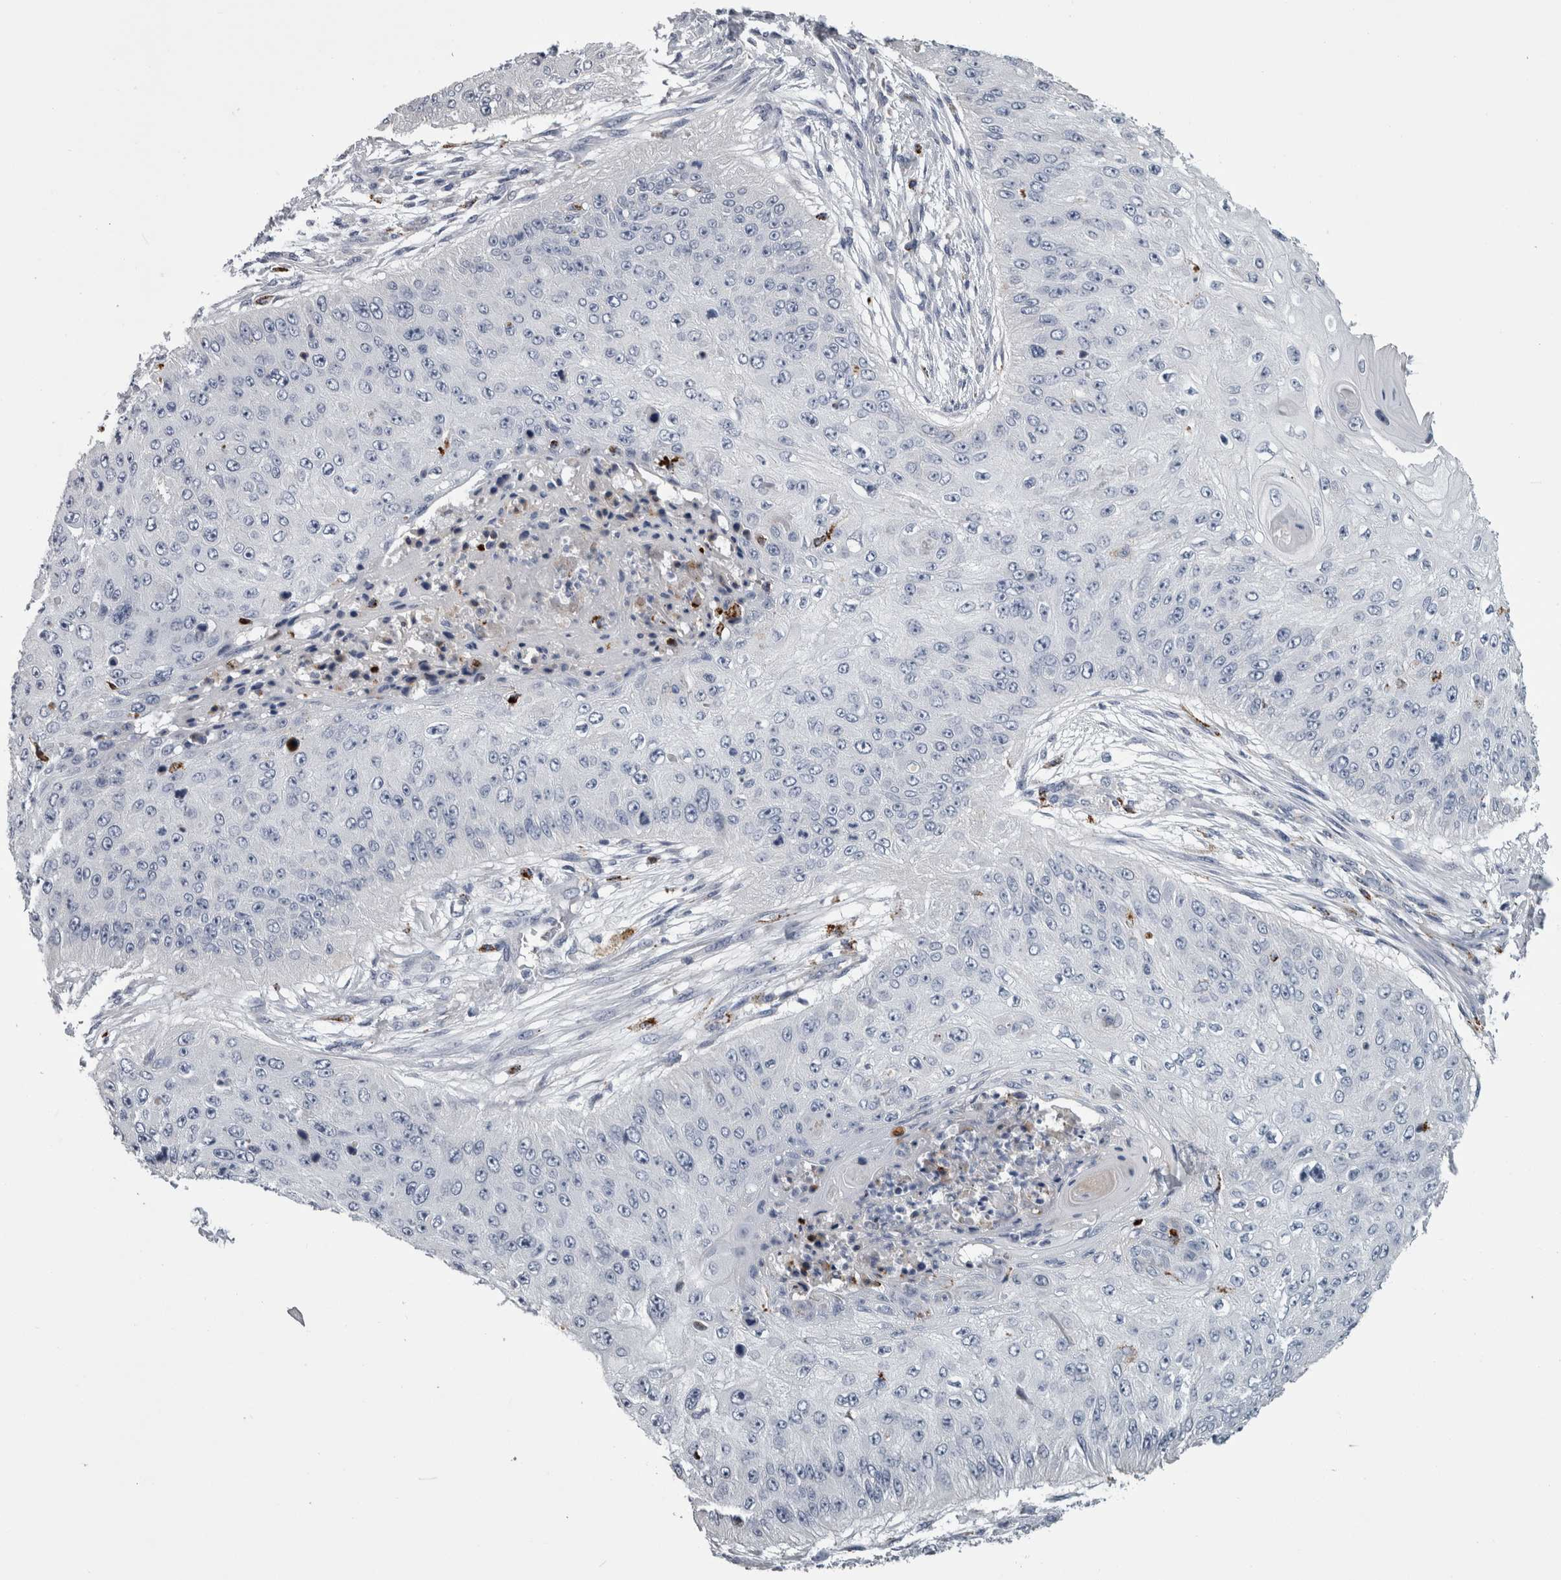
{"staining": {"intensity": "negative", "quantity": "none", "location": "none"}, "tissue": "skin cancer", "cell_type": "Tumor cells", "image_type": "cancer", "snomed": [{"axis": "morphology", "description": "Squamous cell carcinoma, NOS"}, {"axis": "topography", "description": "Skin"}], "caption": "A high-resolution histopathology image shows IHC staining of squamous cell carcinoma (skin), which shows no significant staining in tumor cells.", "gene": "DPP7", "patient": {"sex": "female", "age": 80}}